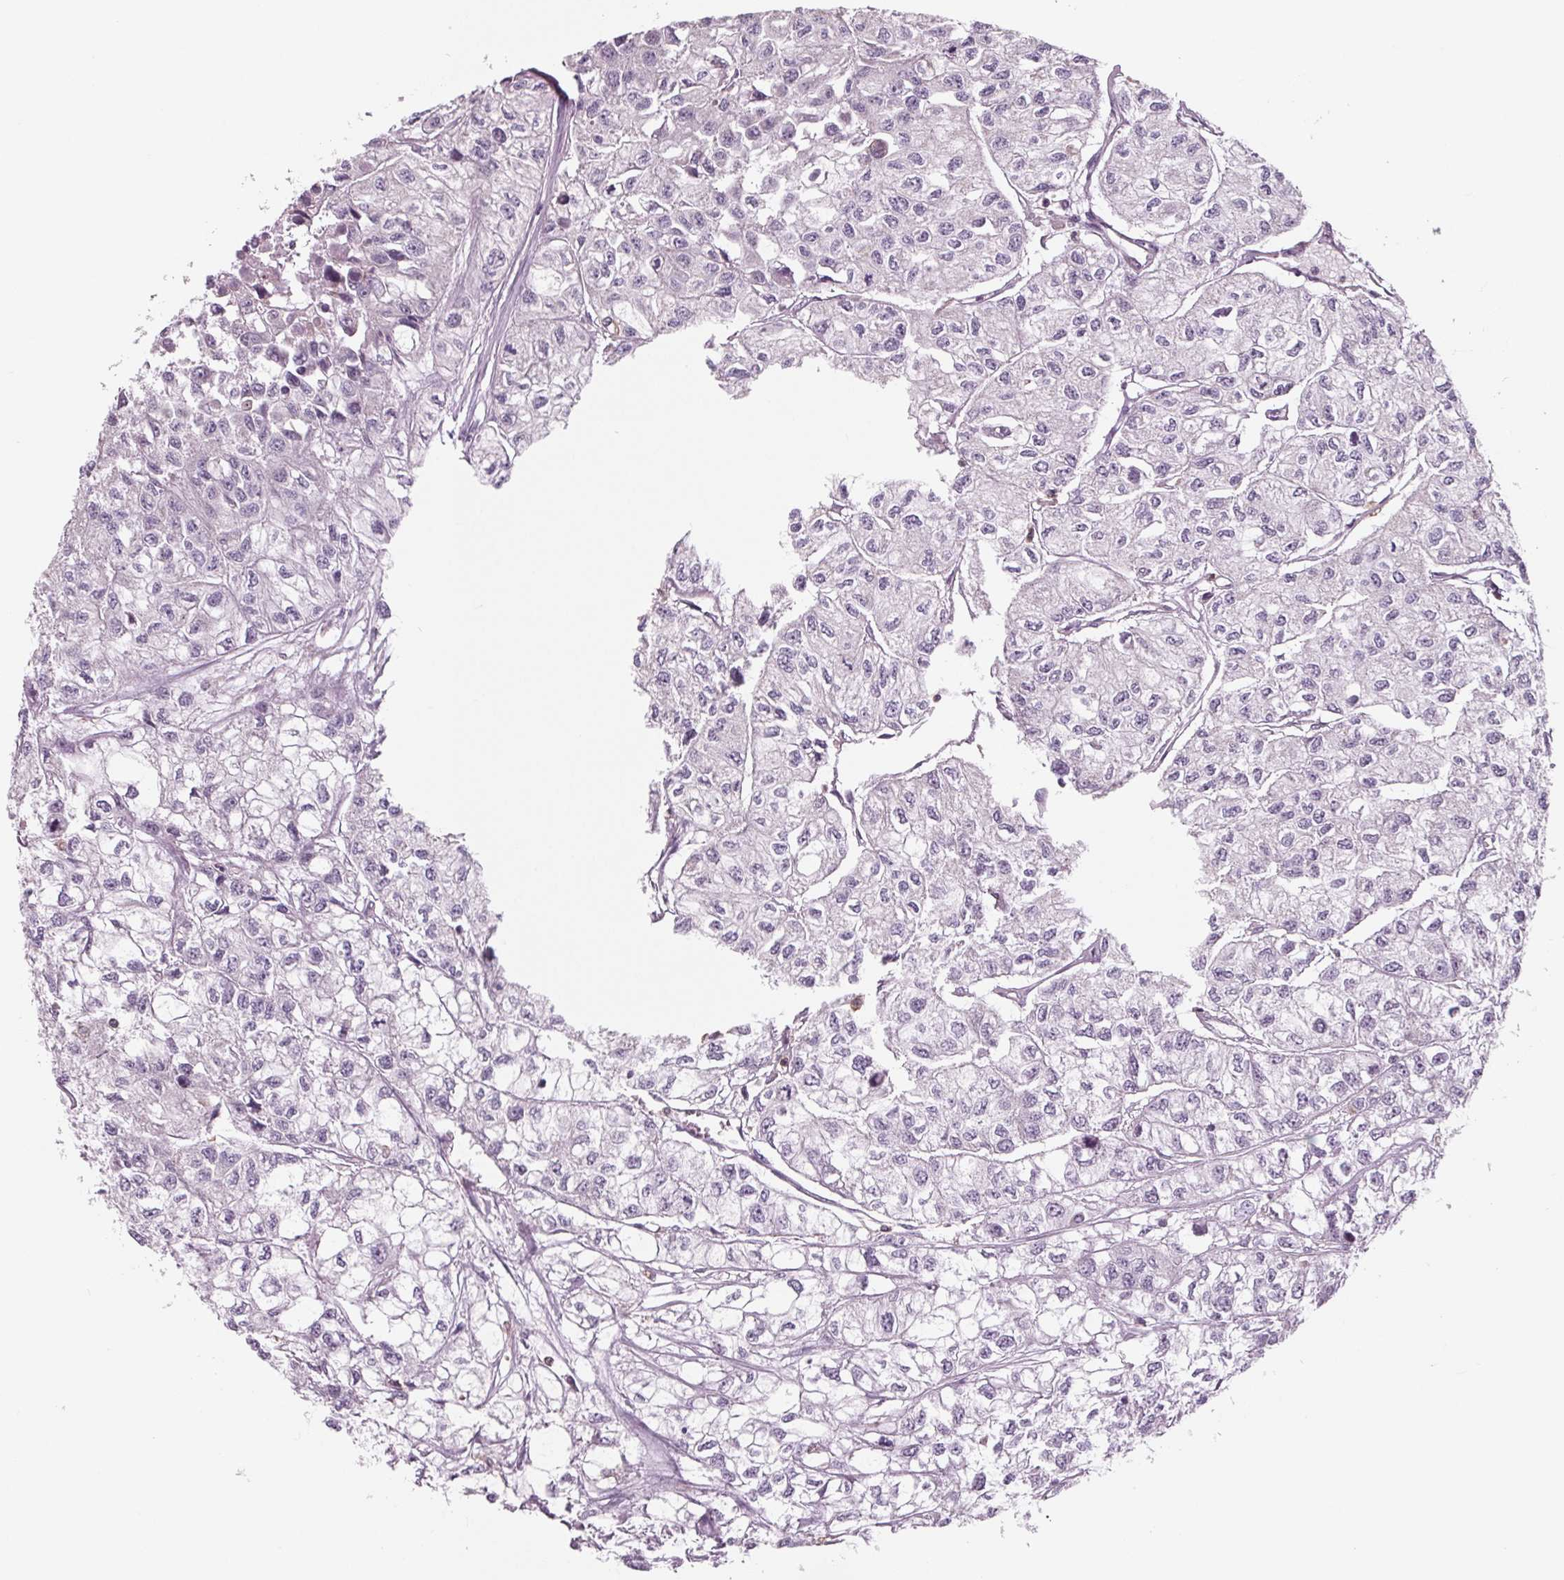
{"staining": {"intensity": "negative", "quantity": "none", "location": "none"}, "tissue": "renal cancer", "cell_type": "Tumor cells", "image_type": "cancer", "snomed": [{"axis": "morphology", "description": "Adenocarcinoma, NOS"}, {"axis": "topography", "description": "Kidney"}], "caption": "Immunohistochemical staining of renal cancer (adenocarcinoma) exhibits no significant positivity in tumor cells.", "gene": "ARHGAP25", "patient": {"sex": "male", "age": 56}}